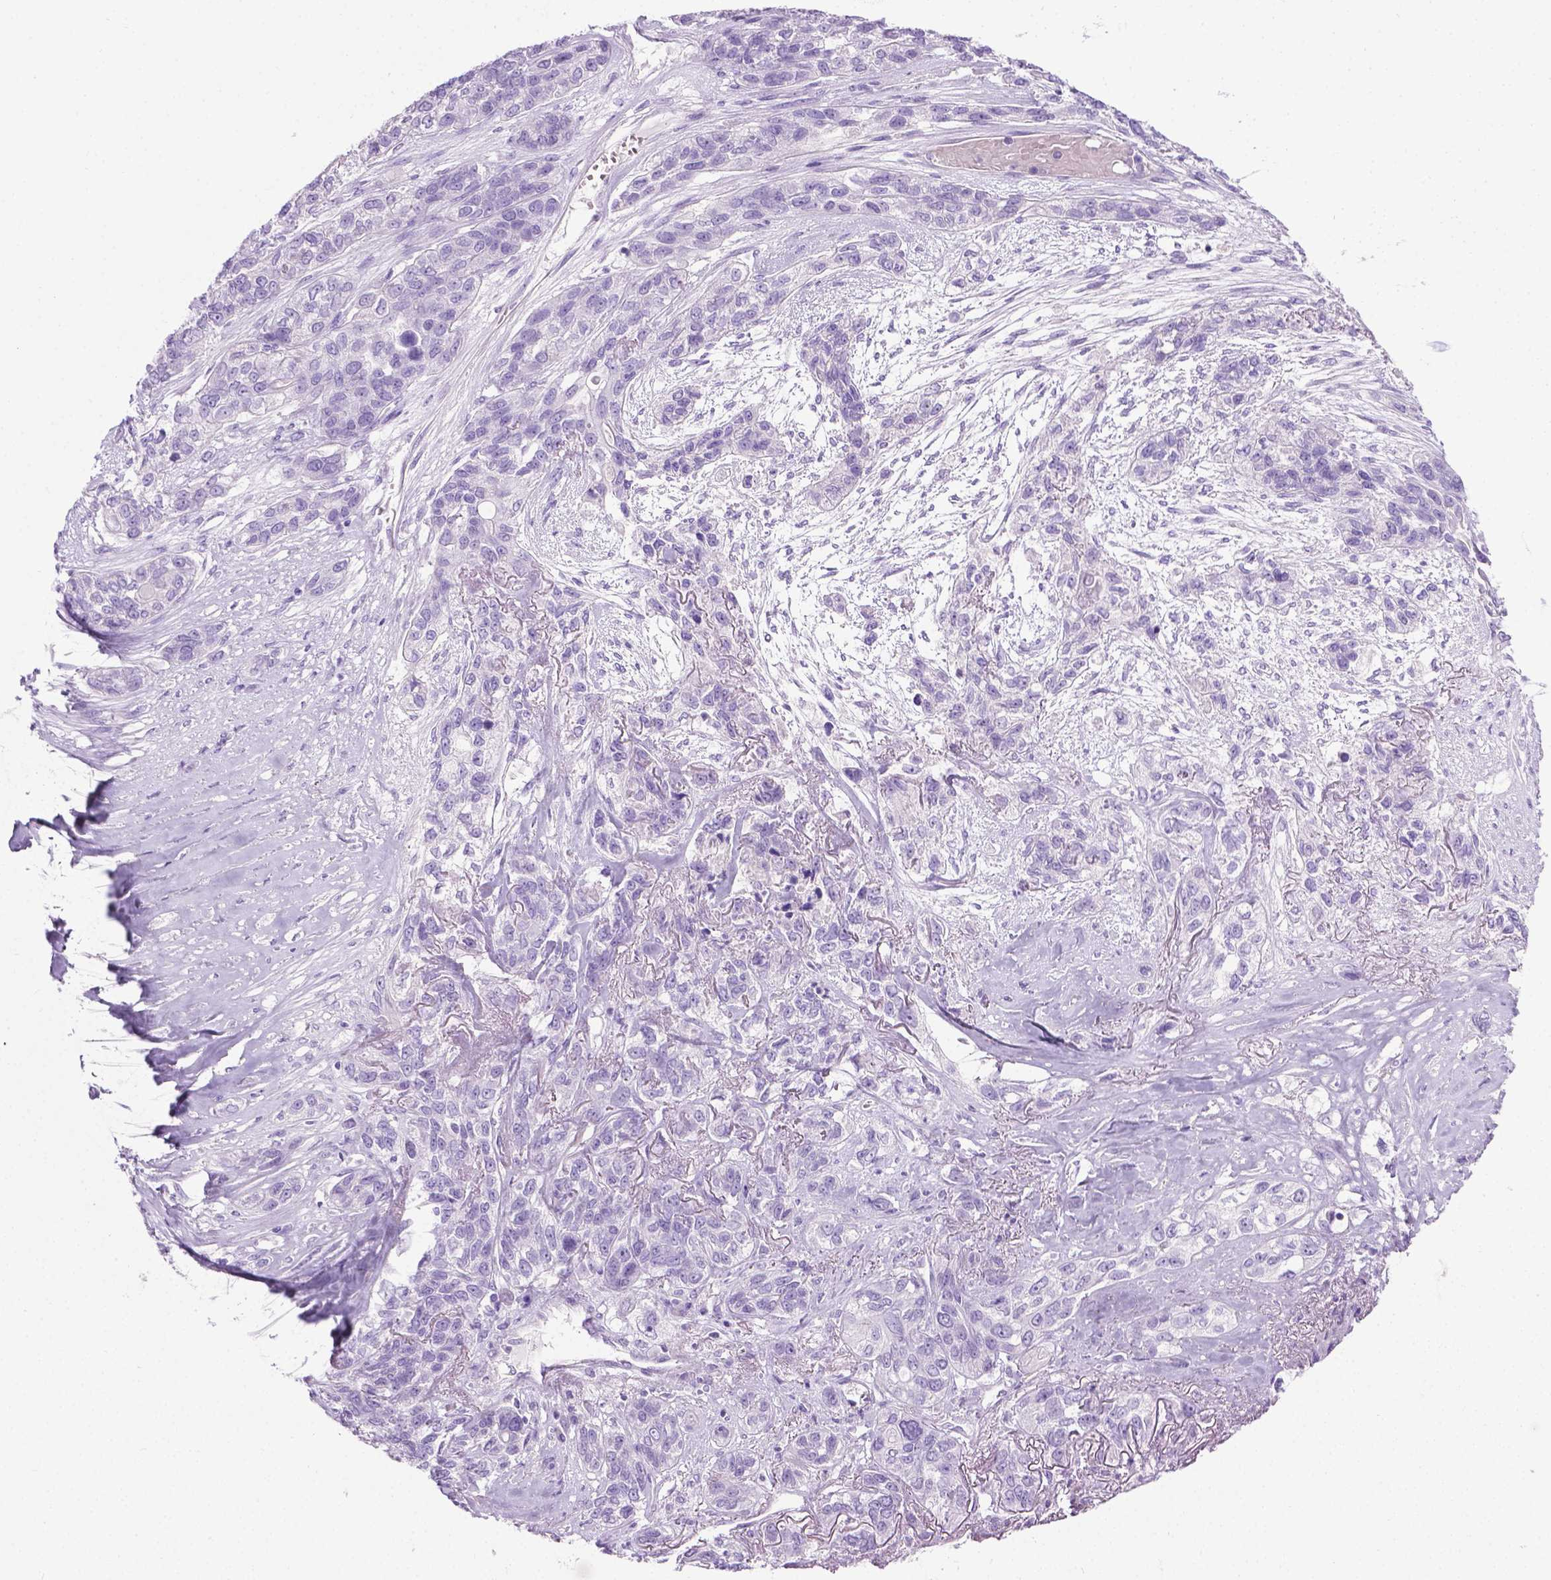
{"staining": {"intensity": "negative", "quantity": "none", "location": "none"}, "tissue": "lung cancer", "cell_type": "Tumor cells", "image_type": "cancer", "snomed": [{"axis": "morphology", "description": "Squamous cell carcinoma, NOS"}, {"axis": "topography", "description": "Lung"}], "caption": "High magnification brightfield microscopy of squamous cell carcinoma (lung) stained with DAB (brown) and counterstained with hematoxylin (blue): tumor cells show no significant staining.", "gene": "LELP1", "patient": {"sex": "female", "age": 70}}